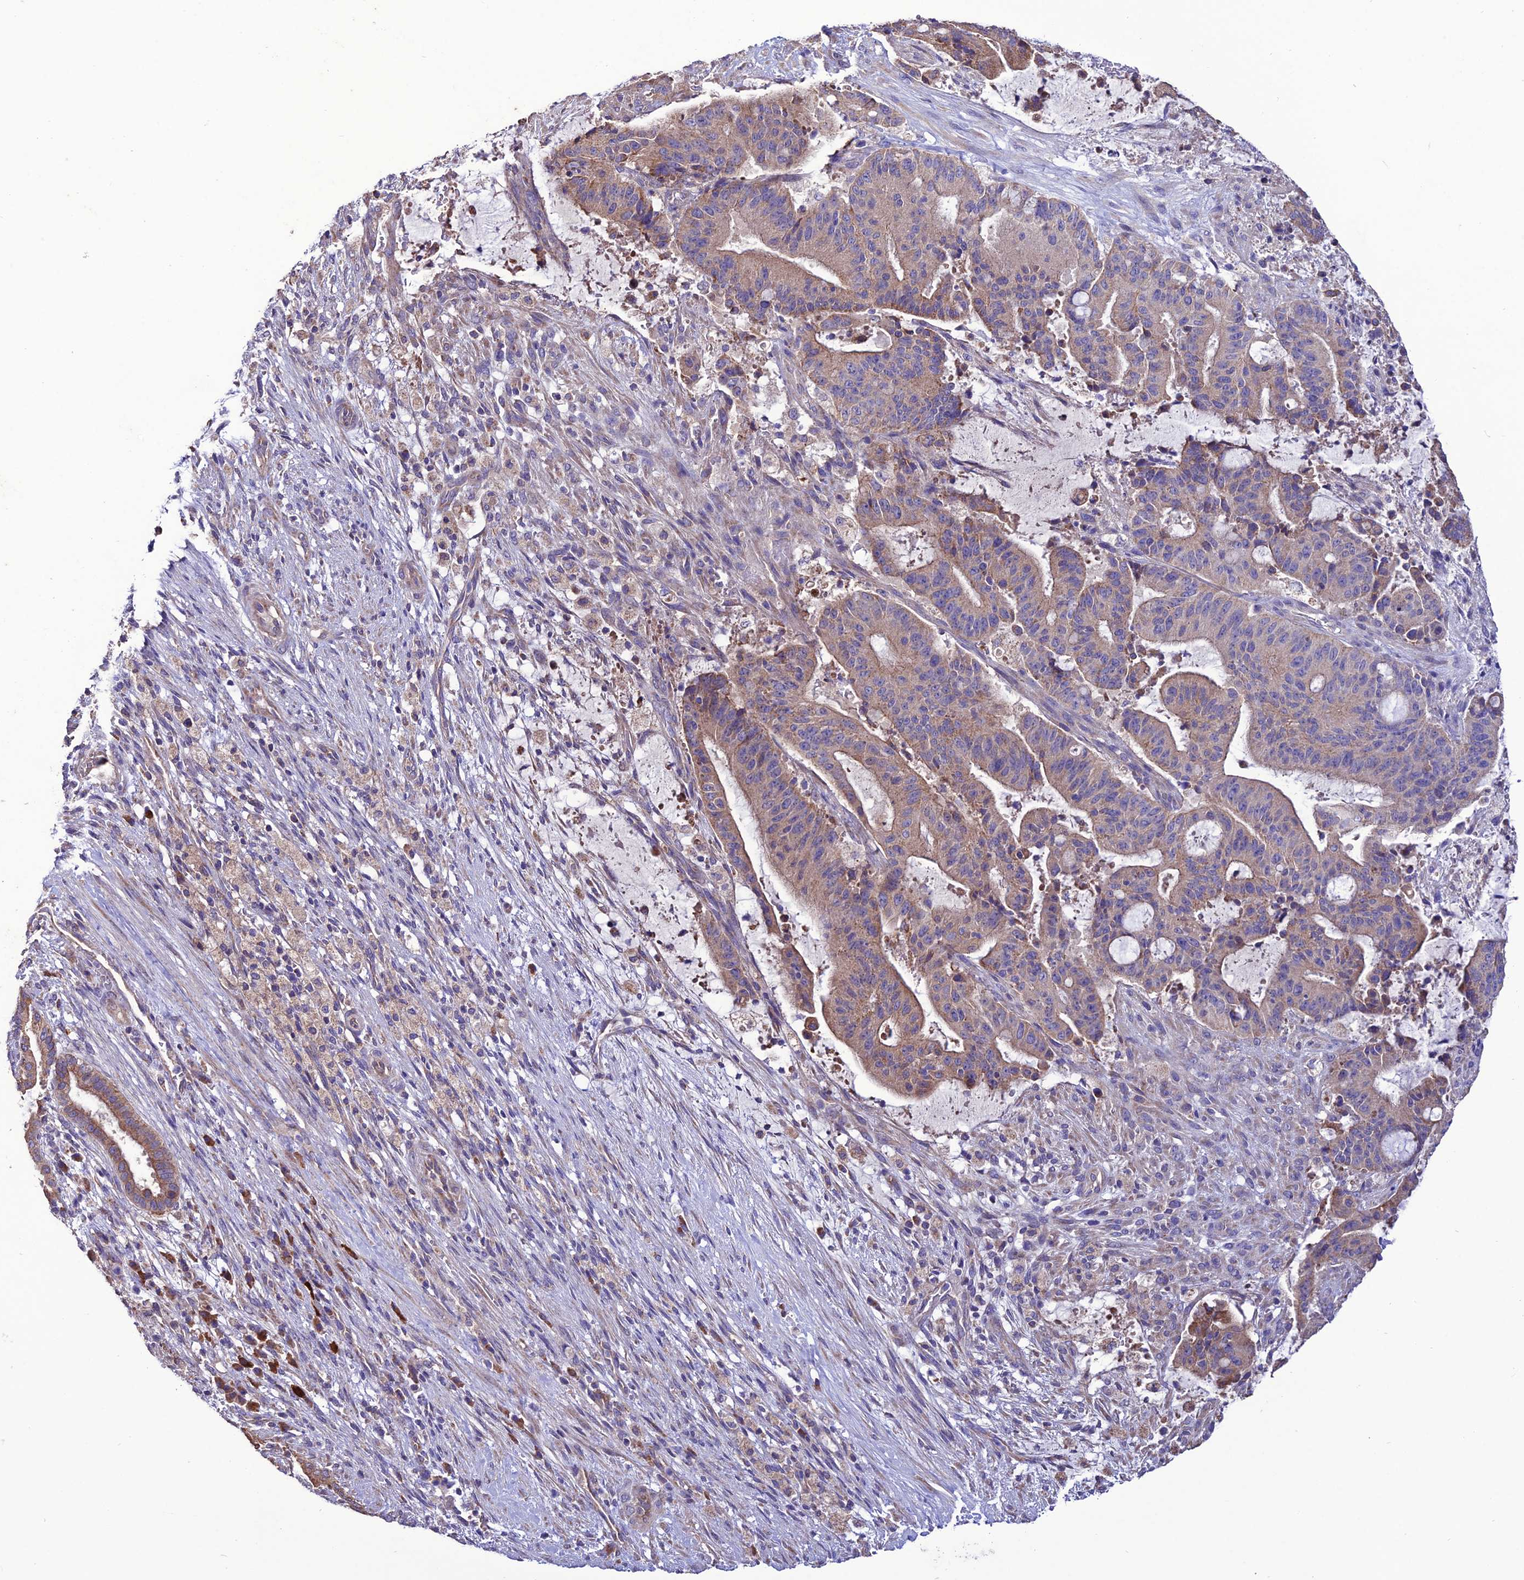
{"staining": {"intensity": "moderate", "quantity": "25%-75%", "location": "cytoplasmic/membranous"}, "tissue": "liver cancer", "cell_type": "Tumor cells", "image_type": "cancer", "snomed": [{"axis": "morphology", "description": "Normal tissue, NOS"}, {"axis": "morphology", "description": "Cholangiocarcinoma"}, {"axis": "topography", "description": "Liver"}, {"axis": "topography", "description": "Peripheral nerve tissue"}], "caption": "The micrograph shows a brown stain indicating the presence of a protein in the cytoplasmic/membranous of tumor cells in liver cancer. (DAB (3,3'-diaminobenzidine) IHC, brown staining for protein, blue staining for nuclei).", "gene": "HOGA1", "patient": {"sex": "female", "age": 73}}